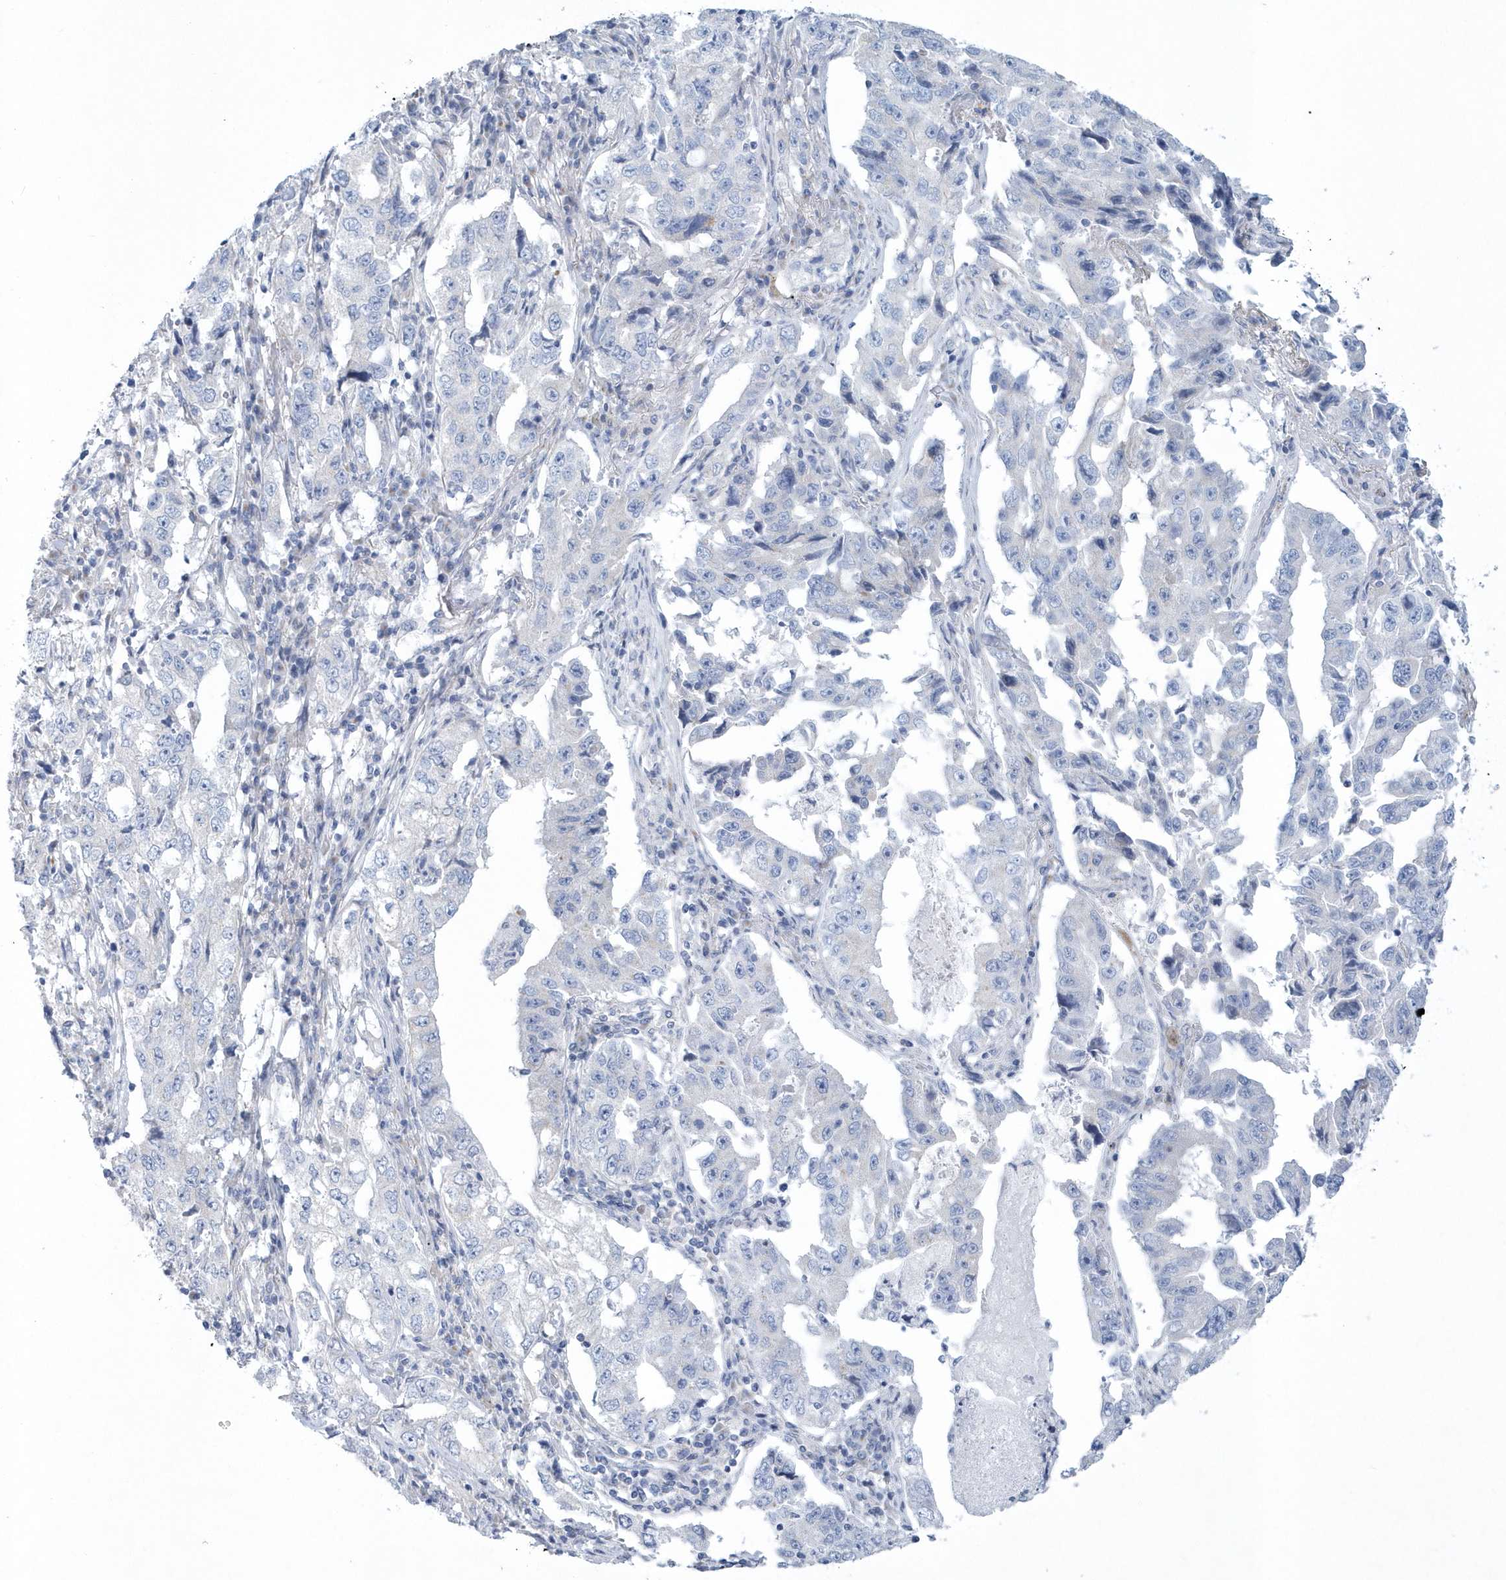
{"staining": {"intensity": "negative", "quantity": "none", "location": "none"}, "tissue": "lung cancer", "cell_type": "Tumor cells", "image_type": "cancer", "snomed": [{"axis": "morphology", "description": "Adenocarcinoma, NOS"}, {"axis": "topography", "description": "Lung"}], "caption": "This is an immunohistochemistry image of adenocarcinoma (lung). There is no staining in tumor cells.", "gene": "SPATA18", "patient": {"sex": "female", "age": 51}}